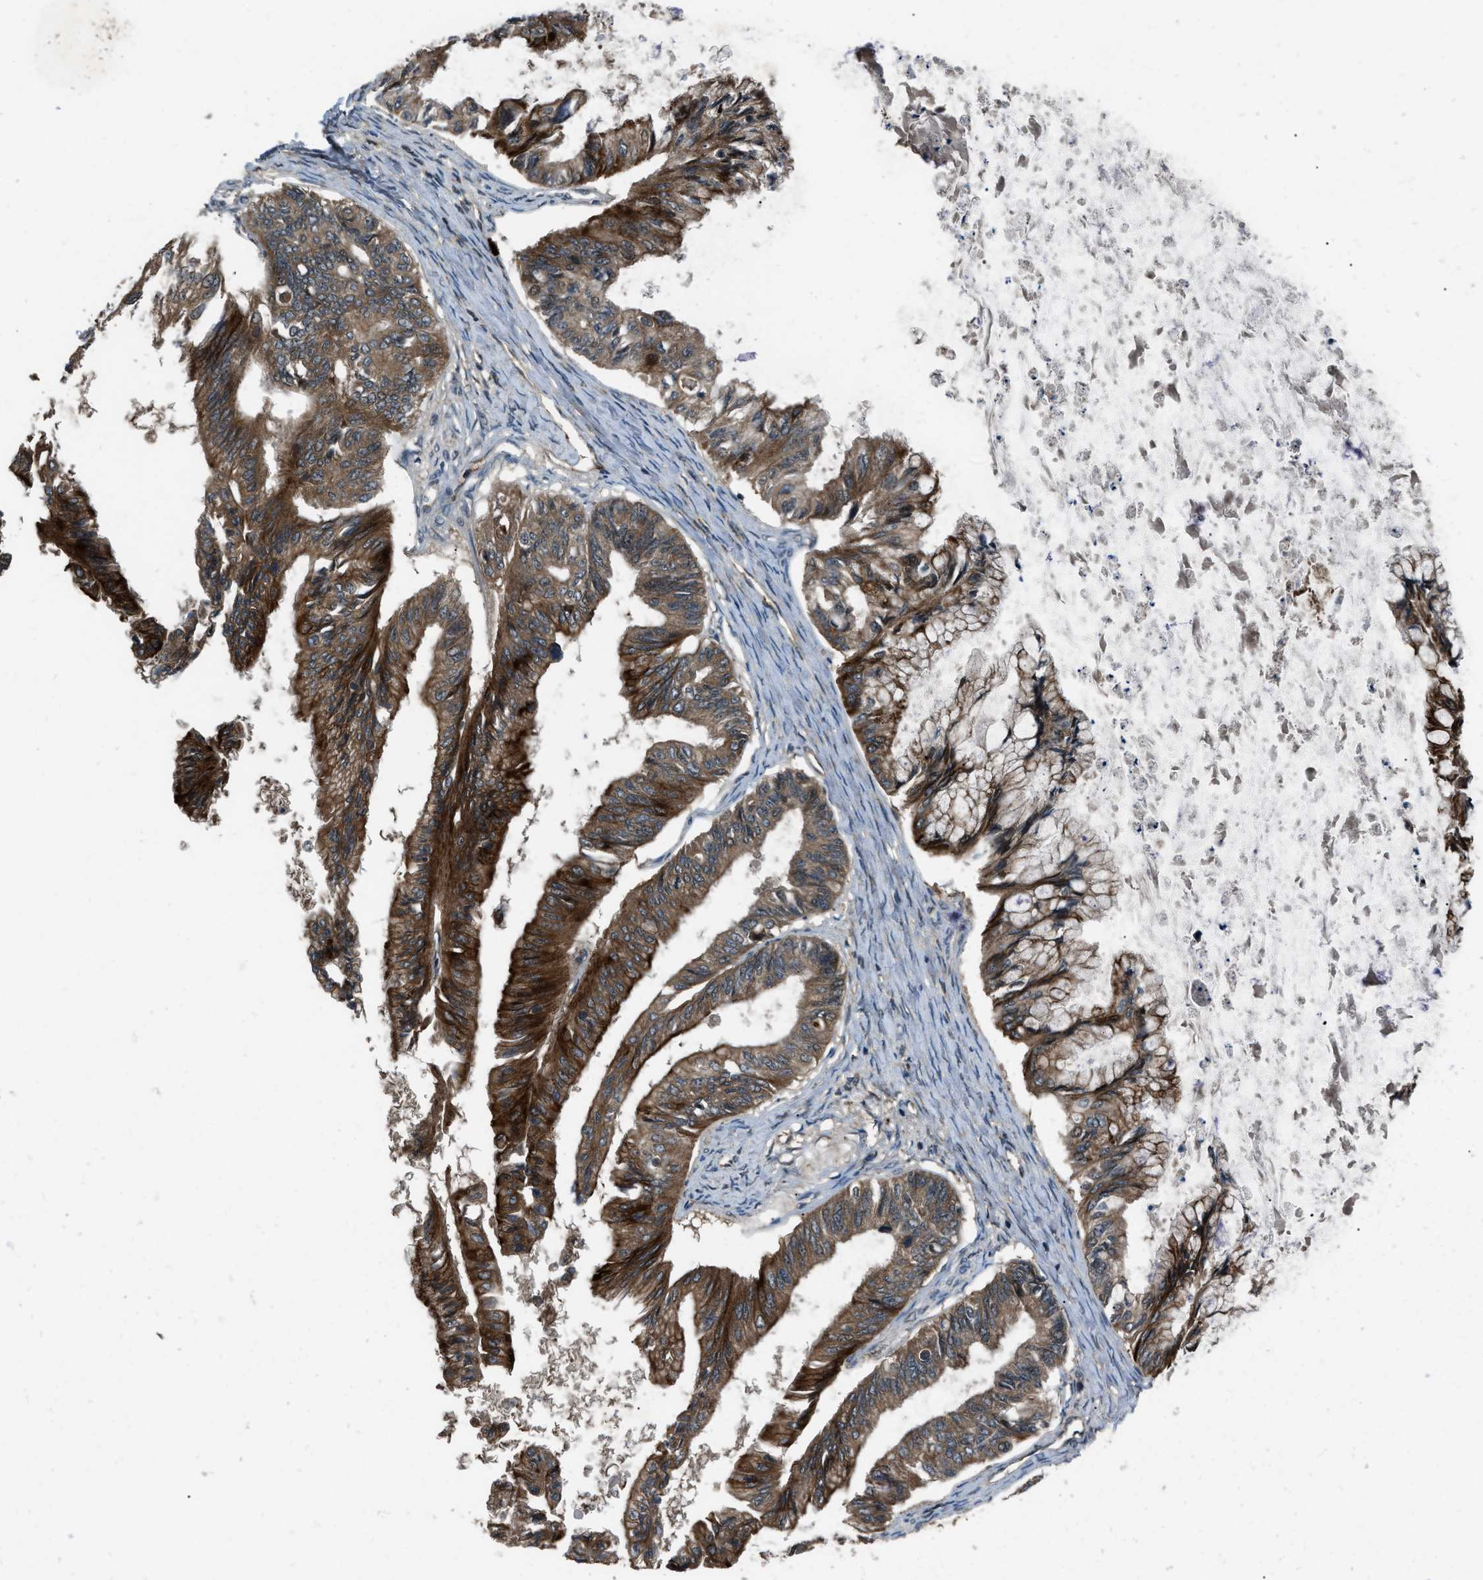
{"staining": {"intensity": "moderate", "quantity": ">75%", "location": "cytoplasmic/membranous"}, "tissue": "ovarian cancer", "cell_type": "Tumor cells", "image_type": "cancer", "snomed": [{"axis": "morphology", "description": "Cystadenocarcinoma, mucinous, NOS"}, {"axis": "topography", "description": "Ovary"}], "caption": "Tumor cells reveal moderate cytoplasmic/membranous expression in approximately >75% of cells in ovarian mucinous cystadenocarcinoma. Ihc stains the protein of interest in brown and the nuclei are stained blue.", "gene": "IRAK4", "patient": {"sex": "female", "age": 57}}